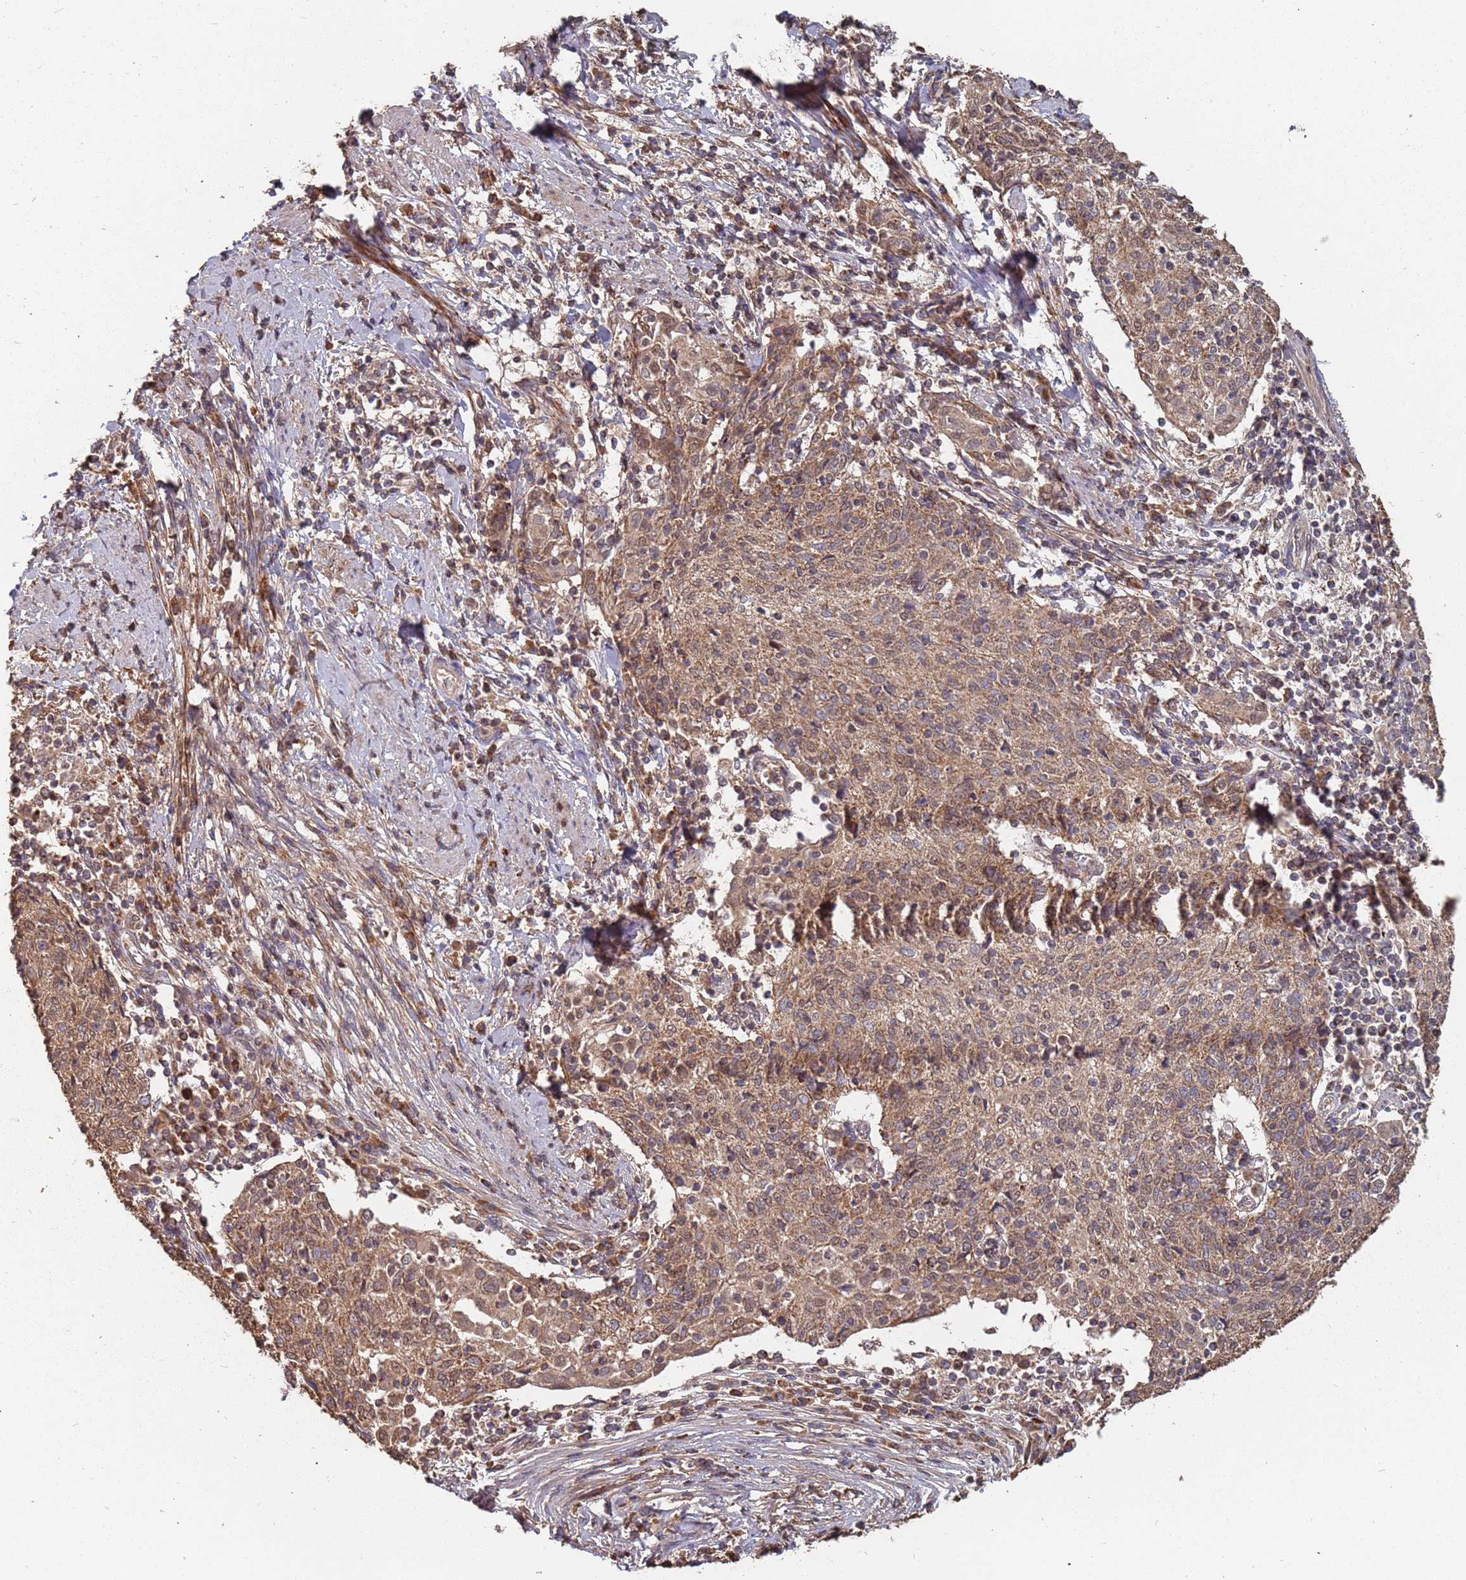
{"staining": {"intensity": "moderate", "quantity": ">75%", "location": "cytoplasmic/membranous"}, "tissue": "cervical cancer", "cell_type": "Tumor cells", "image_type": "cancer", "snomed": [{"axis": "morphology", "description": "Squamous cell carcinoma, NOS"}, {"axis": "topography", "description": "Cervix"}], "caption": "There is medium levels of moderate cytoplasmic/membranous positivity in tumor cells of squamous cell carcinoma (cervical), as demonstrated by immunohistochemical staining (brown color).", "gene": "PRORP", "patient": {"sex": "female", "age": 52}}